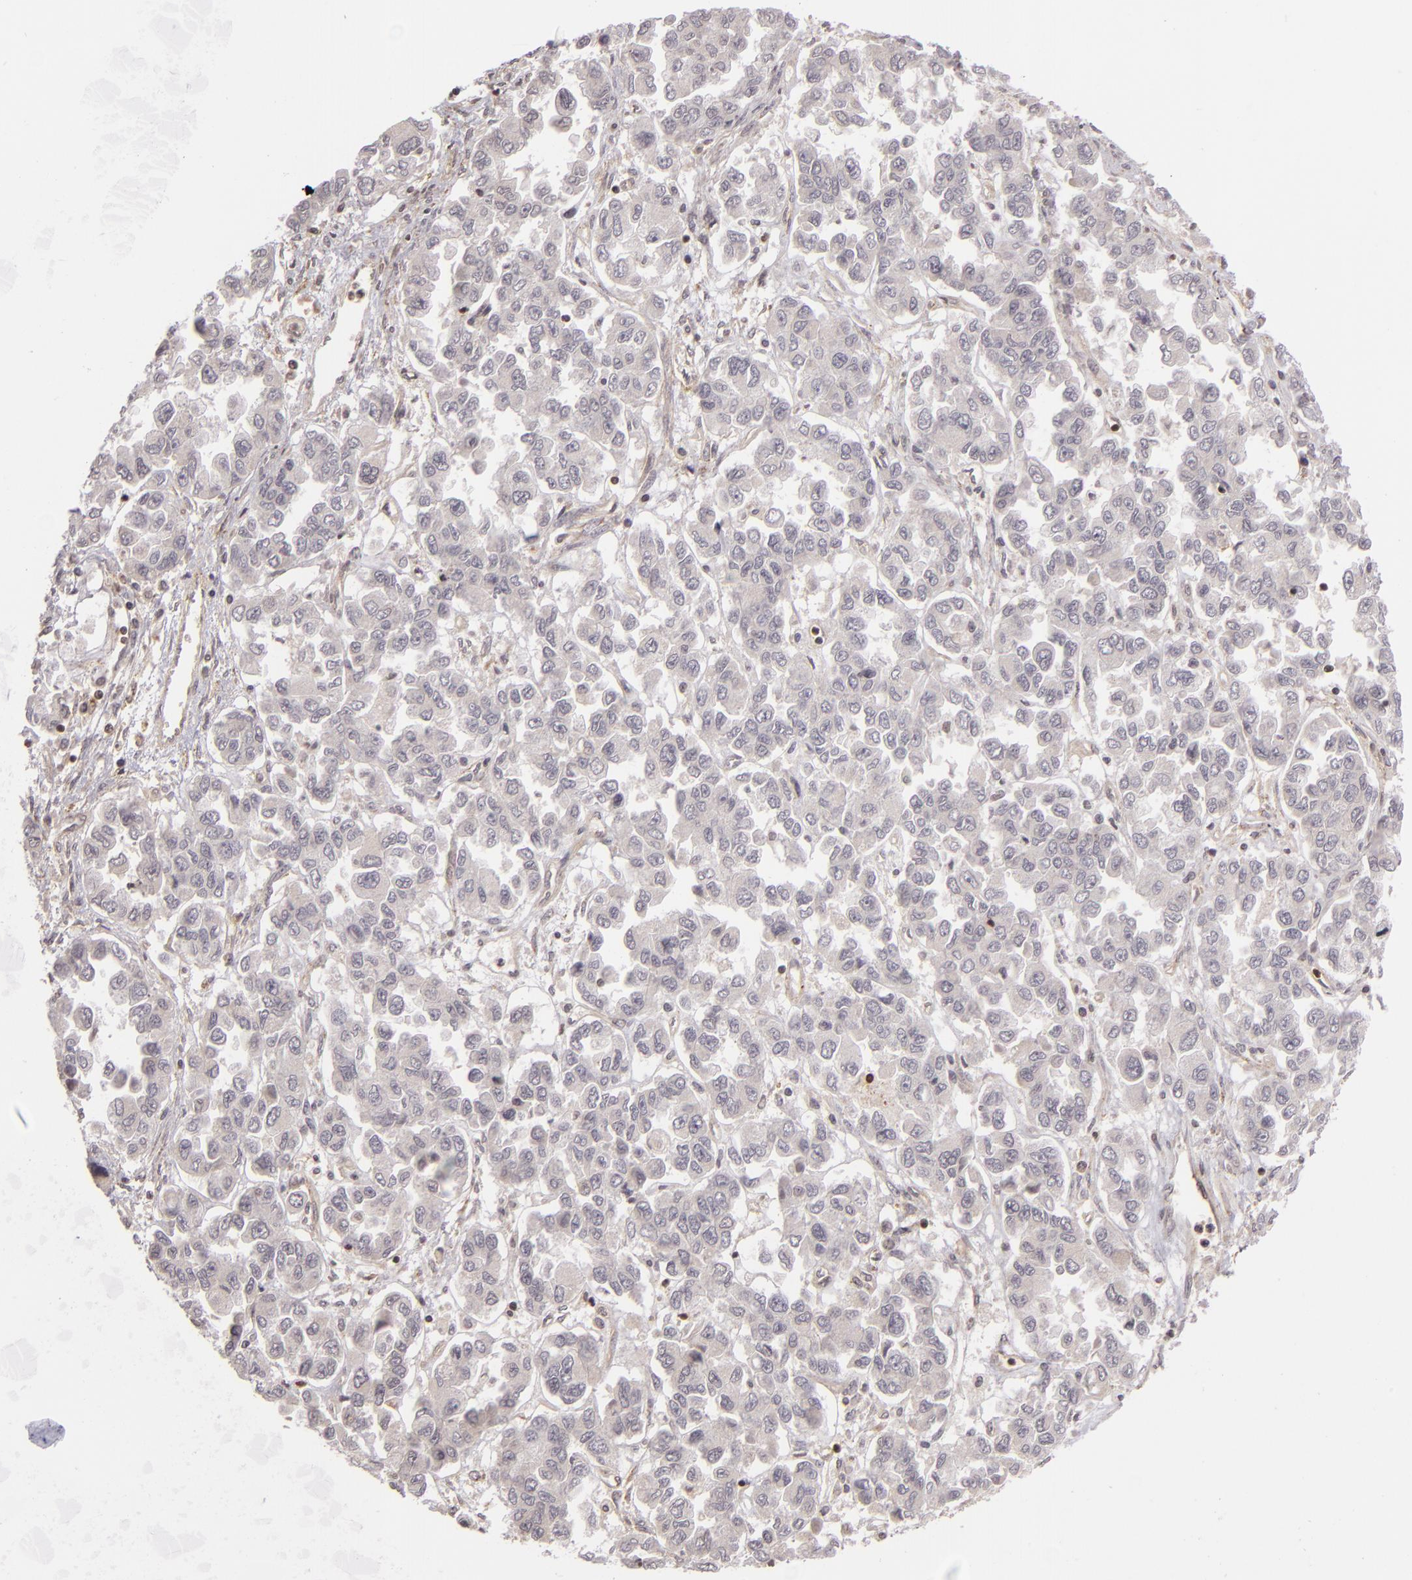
{"staining": {"intensity": "moderate", "quantity": "25%-75%", "location": "cytoplasmic/membranous,nuclear"}, "tissue": "ovarian cancer", "cell_type": "Tumor cells", "image_type": "cancer", "snomed": [{"axis": "morphology", "description": "Cystadenocarcinoma, serous, NOS"}, {"axis": "topography", "description": "Ovary"}], "caption": "Ovarian cancer was stained to show a protein in brown. There is medium levels of moderate cytoplasmic/membranous and nuclear positivity in approximately 25%-75% of tumor cells. Nuclei are stained in blue.", "gene": "ZBTB33", "patient": {"sex": "female", "age": 84}}